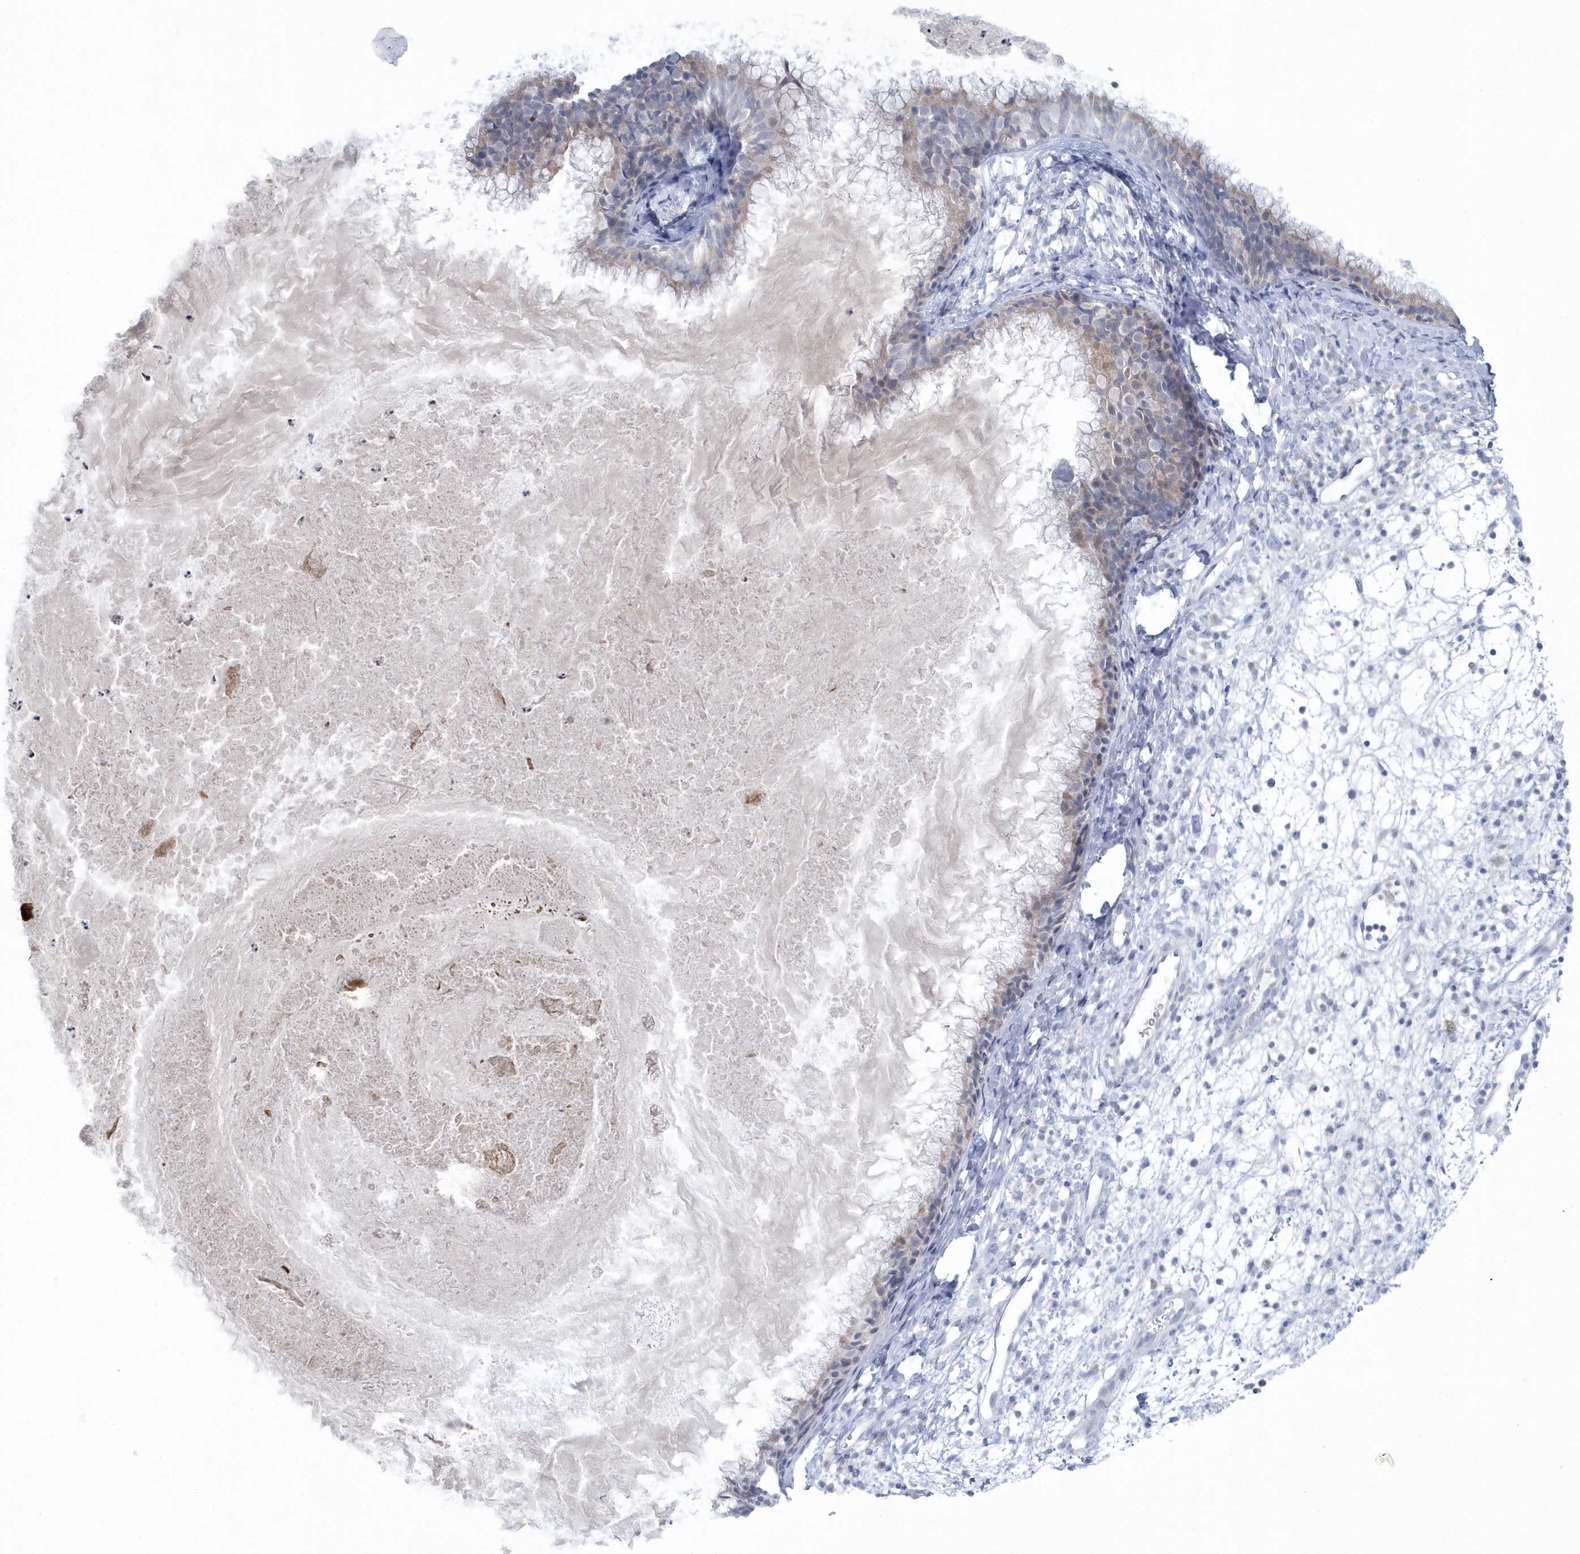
{"staining": {"intensity": "negative", "quantity": "none", "location": "none"}, "tissue": "nasopharynx", "cell_type": "Respiratory epithelial cells", "image_type": "normal", "snomed": [{"axis": "morphology", "description": "Normal tissue, NOS"}, {"axis": "topography", "description": "Nasopharynx"}], "caption": "IHC photomicrograph of normal nasopharynx: human nasopharynx stained with DAB (3,3'-diaminobenzidine) displays no significant protein expression in respiratory epithelial cells.", "gene": "NIPAL1", "patient": {"sex": "male", "age": 22}}